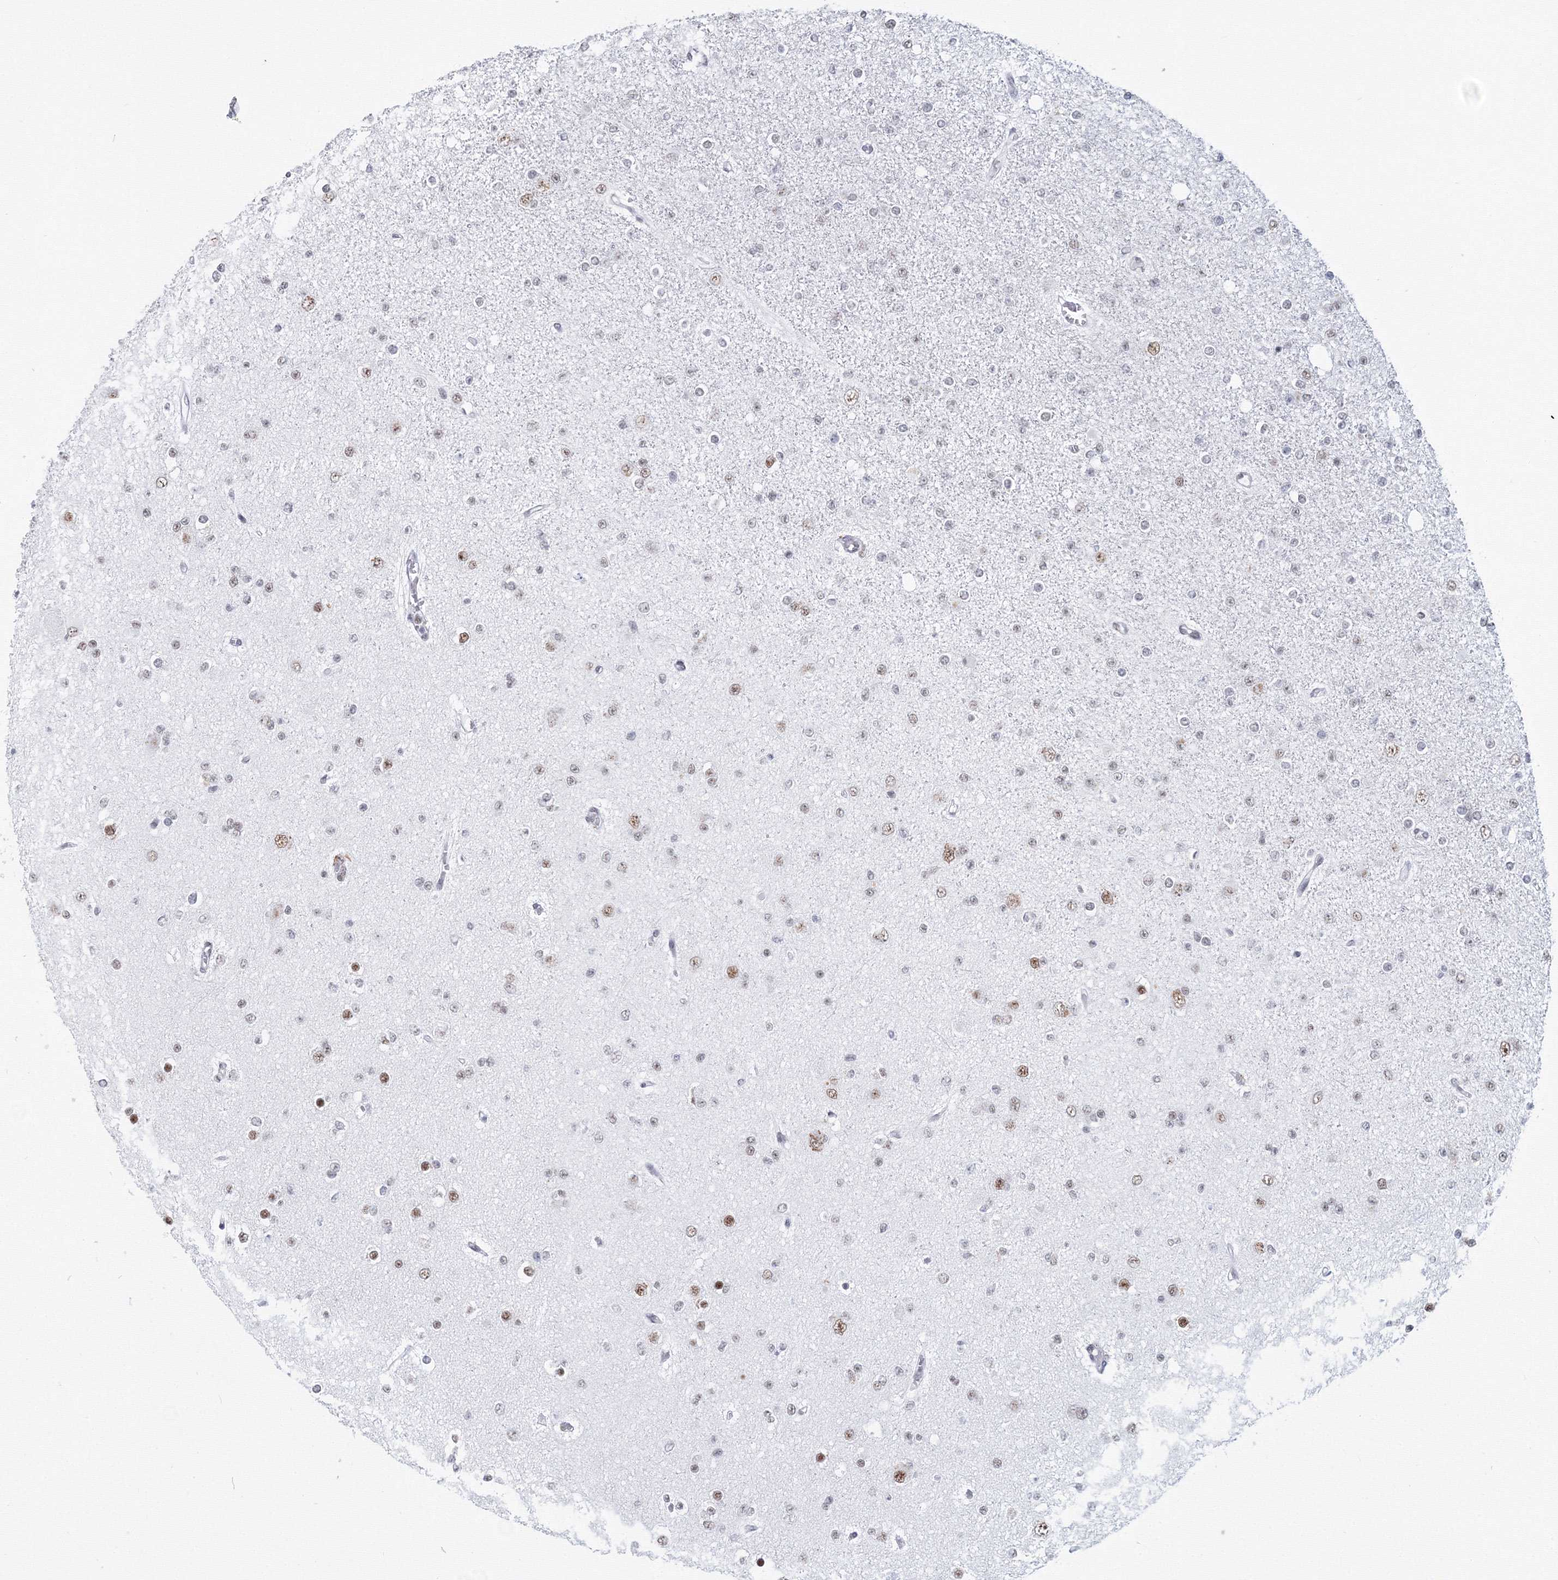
{"staining": {"intensity": "weak", "quantity": "<25%", "location": "nuclear"}, "tissue": "glioma", "cell_type": "Tumor cells", "image_type": "cancer", "snomed": [{"axis": "morphology", "description": "Glioma, malignant, Low grade"}, {"axis": "topography", "description": "Brain"}], "caption": "The micrograph exhibits no significant staining in tumor cells of glioma. (DAB immunohistochemistry (IHC) with hematoxylin counter stain).", "gene": "SF3B6", "patient": {"sex": "female", "age": 22}}